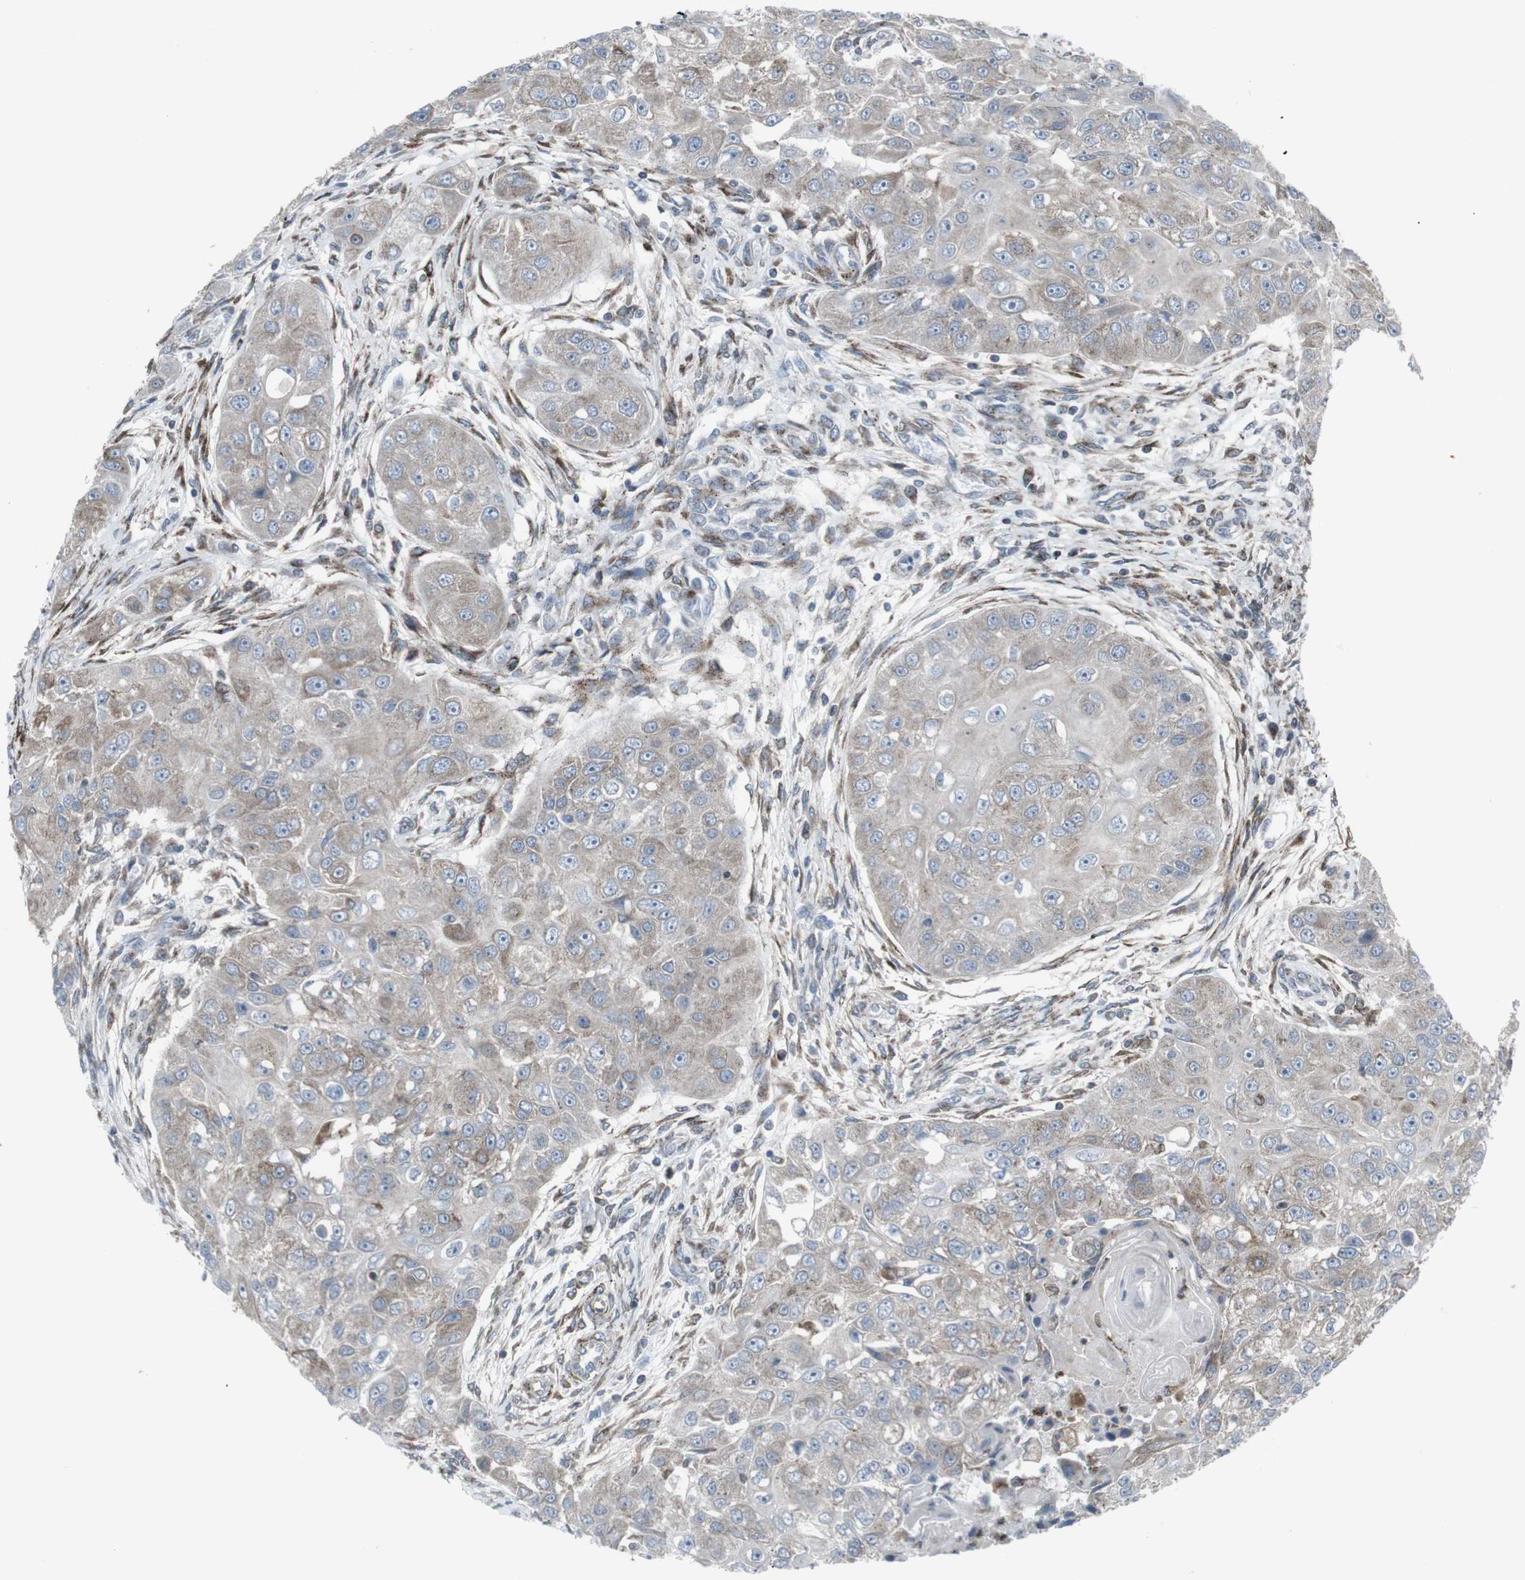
{"staining": {"intensity": "weak", "quantity": "<25%", "location": "cytoplasmic/membranous"}, "tissue": "head and neck cancer", "cell_type": "Tumor cells", "image_type": "cancer", "snomed": [{"axis": "morphology", "description": "Normal tissue, NOS"}, {"axis": "morphology", "description": "Squamous cell carcinoma, NOS"}, {"axis": "topography", "description": "Skeletal muscle"}, {"axis": "topography", "description": "Head-Neck"}], "caption": "Immunohistochemistry of head and neck cancer (squamous cell carcinoma) exhibits no staining in tumor cells. The staining is performed using DAB (3,3'-diaminobenzidine) brown chromogen with nuclei counter-stained in using hematoxylin.", "gene": "LNPK", "patient": {"sex": "male", "age": 51}}